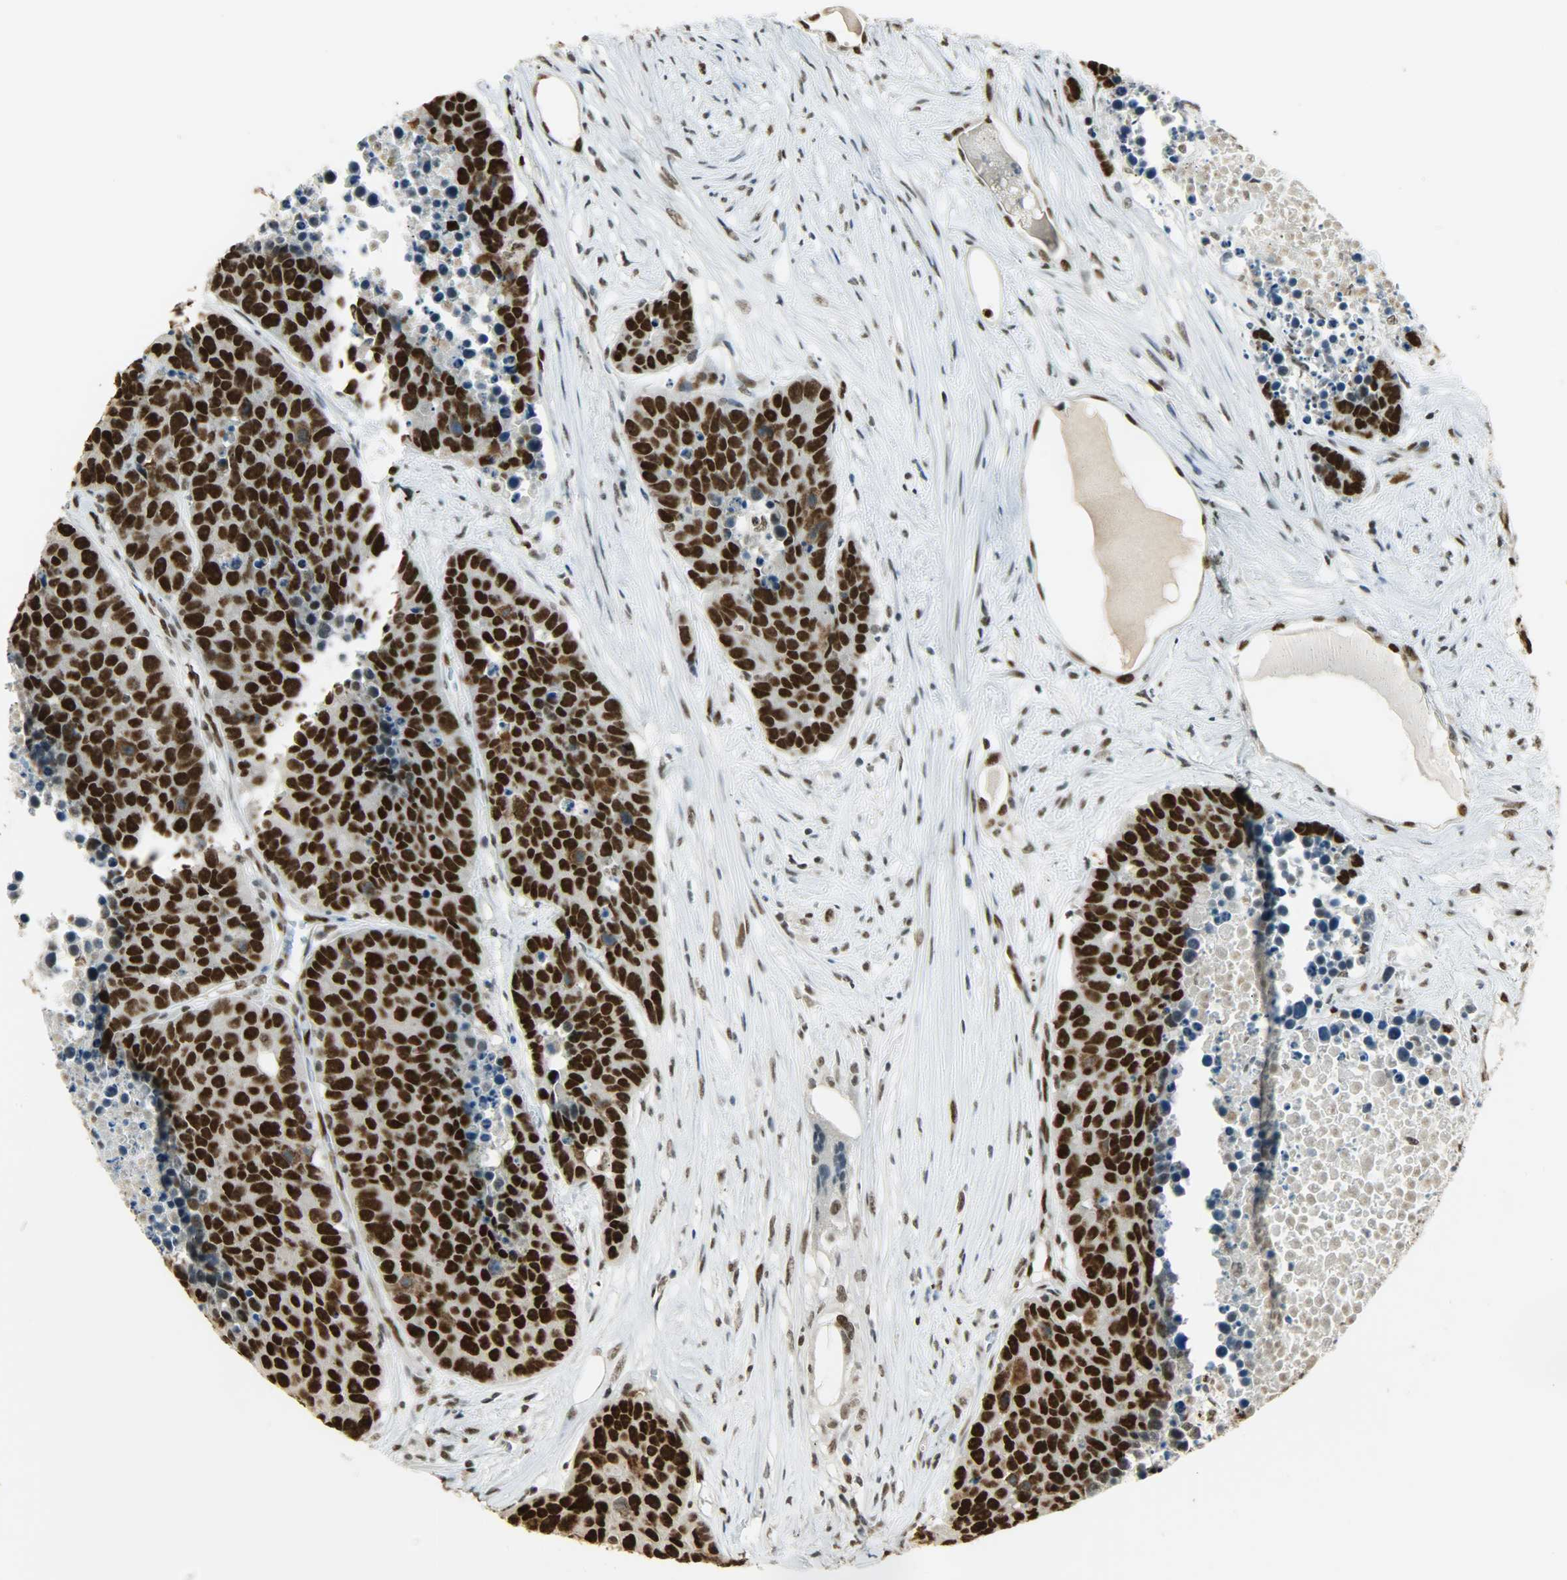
{"staining": {"intensity": "strong", "quantity": ">75%", "location": "nuclear"}, "tissue": "carcinoid", "cell_type": "Tumor cells", "image_type": "cancer", "snomed": [{"axis": "morphology", "description": "Carcinoid, malignant, NOS"}, {"axis": "topography", "description": "Lung"}], "caption": "Immunohistochemical staining of malignant carcinoid exhibits strong nuclear protein expression in about >75% of tumor cells.", "gene": "MYEF2", "patient": {"sex": "male", "age": 60}}